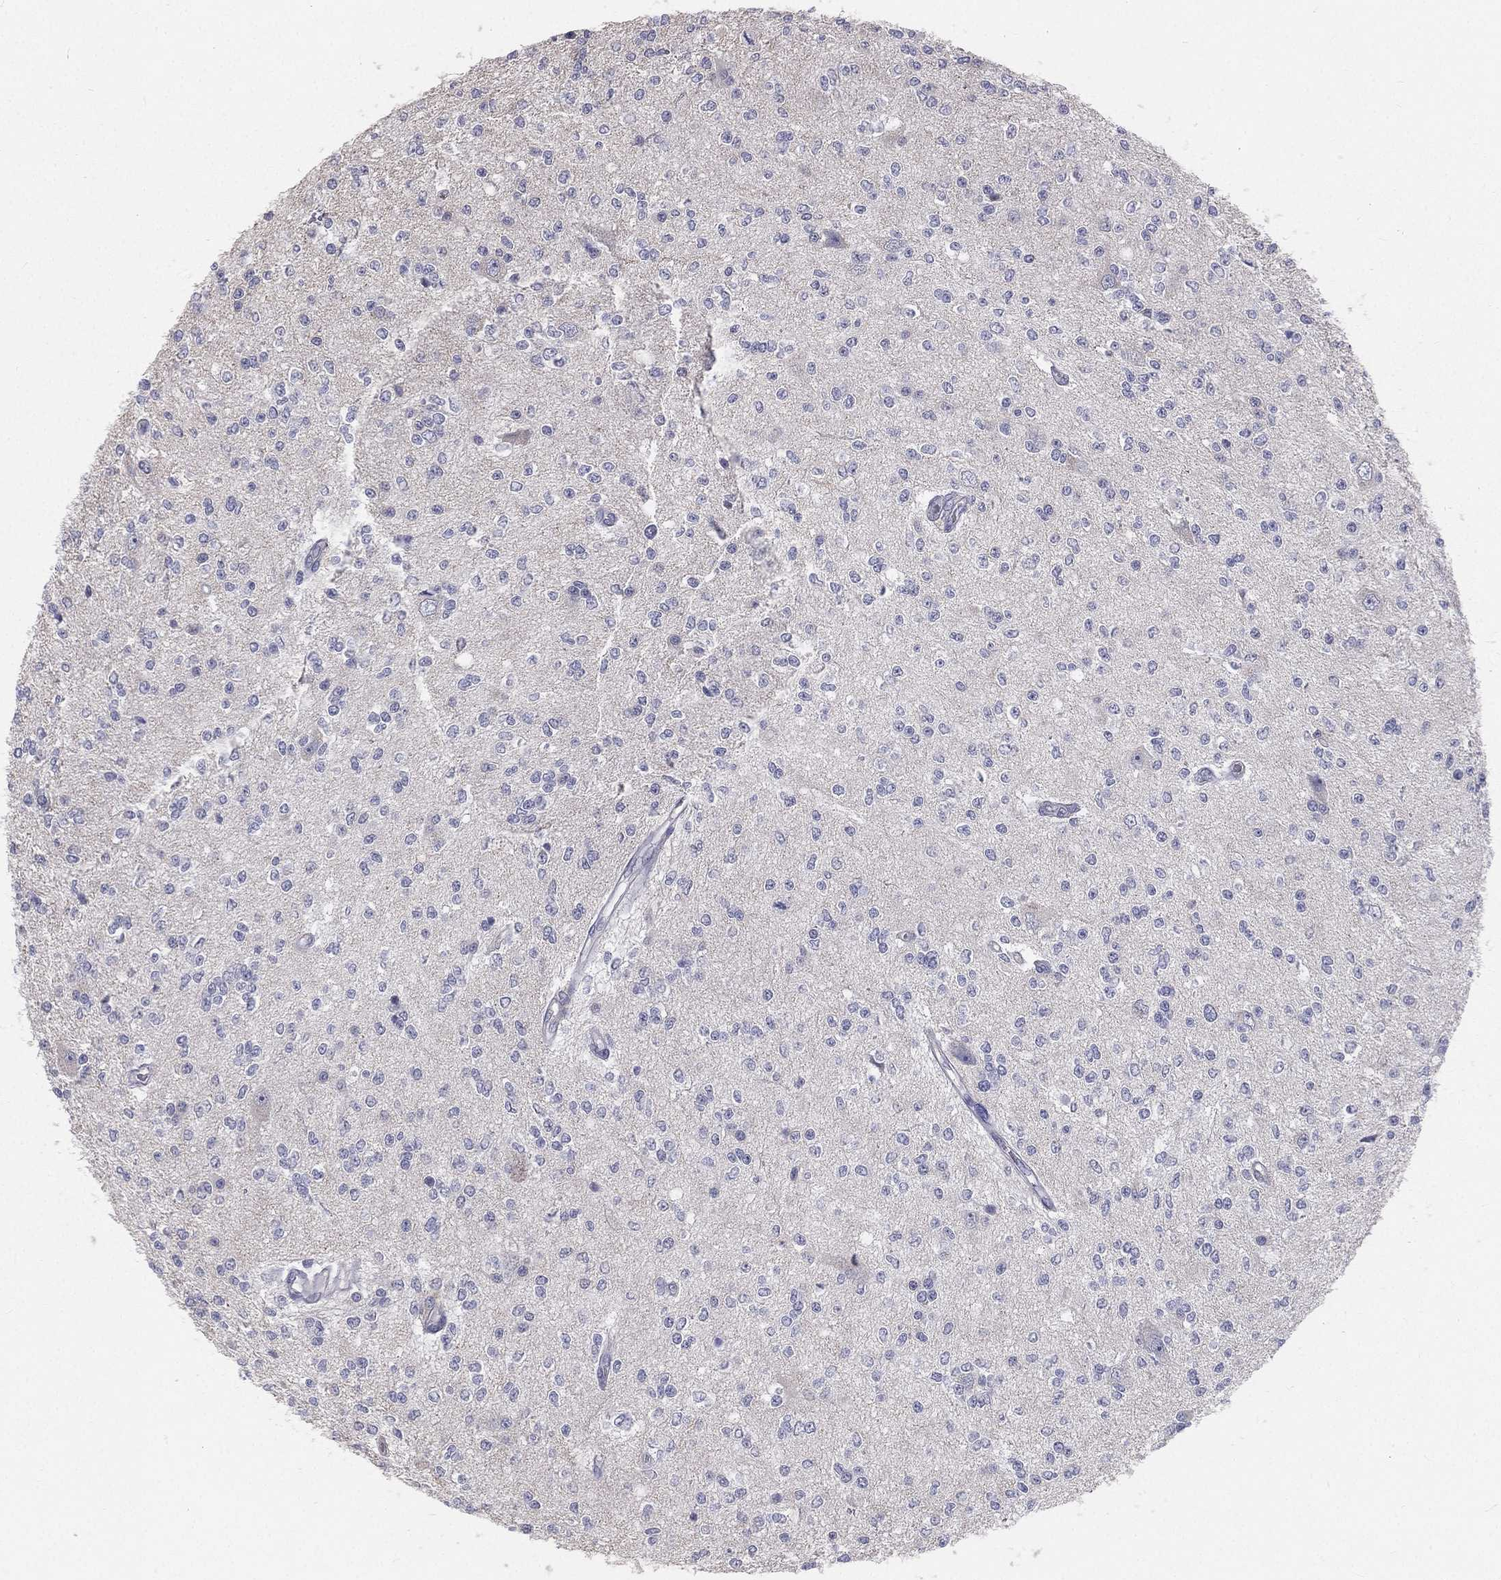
{"staining": {"intensity": "negative", "quantity": "none", "location": "none"}, "tissue": "glioma", "cell_type": "Tumor cells", "image_type": "cancer", "snomed": [{"axis": "morphology", "description": "Glioma, malignant, Low grade"}, {"axis": "topography", "description": "Brain"}], "caption": "High magnification brightfield microscopy of malignant glioma (low-grade) stained with DAB (3,3'-diaminobenzidine) (brown) and counterstained with hematoxylin (blue): tumor cells show no significant expression. (Immunohistochemistry (ihc), brightfield microscopy, high magnification).", "gene": "MUC13", "patient": {"sex": "male", "age": 67}}